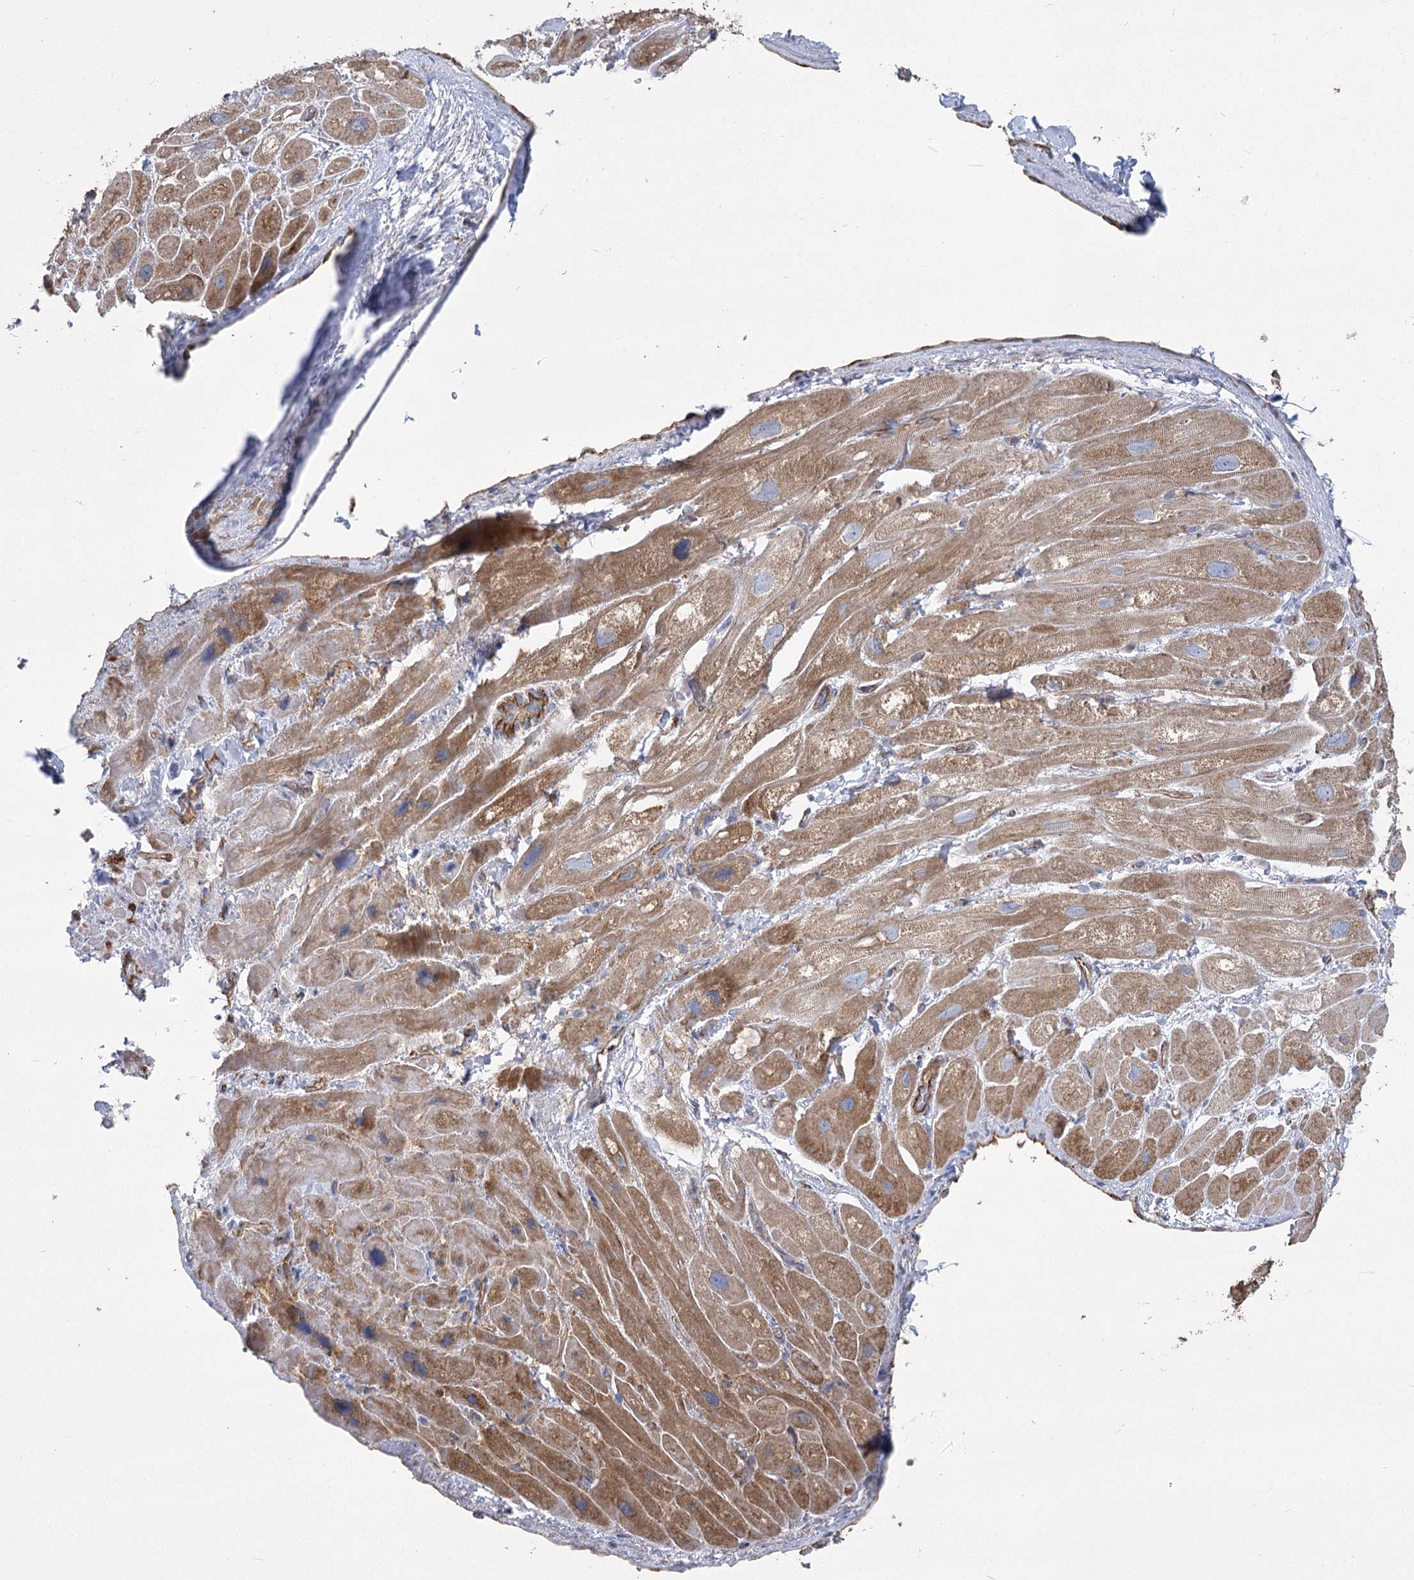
{"staining": {"intensity": "moderate", "quantity": "25%-75%", "location": "cytoplasmic/membranous"}, "tissue": "heart muscle", "cell_type": "Cardiomyocytes", "image_type": "normal", "snomed": [{"axis": "morphology", "description": "Normal tissue, NOS"}, {"axis": "topography", "description": "Heart"}], "caption": "Moderate cytoplasmic/membranous protein expression is seen in approximately 25%-75% of cardiomyocytes in heart muscle. Nuclei are stained in blue.", "gene": "RMDN2", "patient": {"sex": "male", "age": 49}}